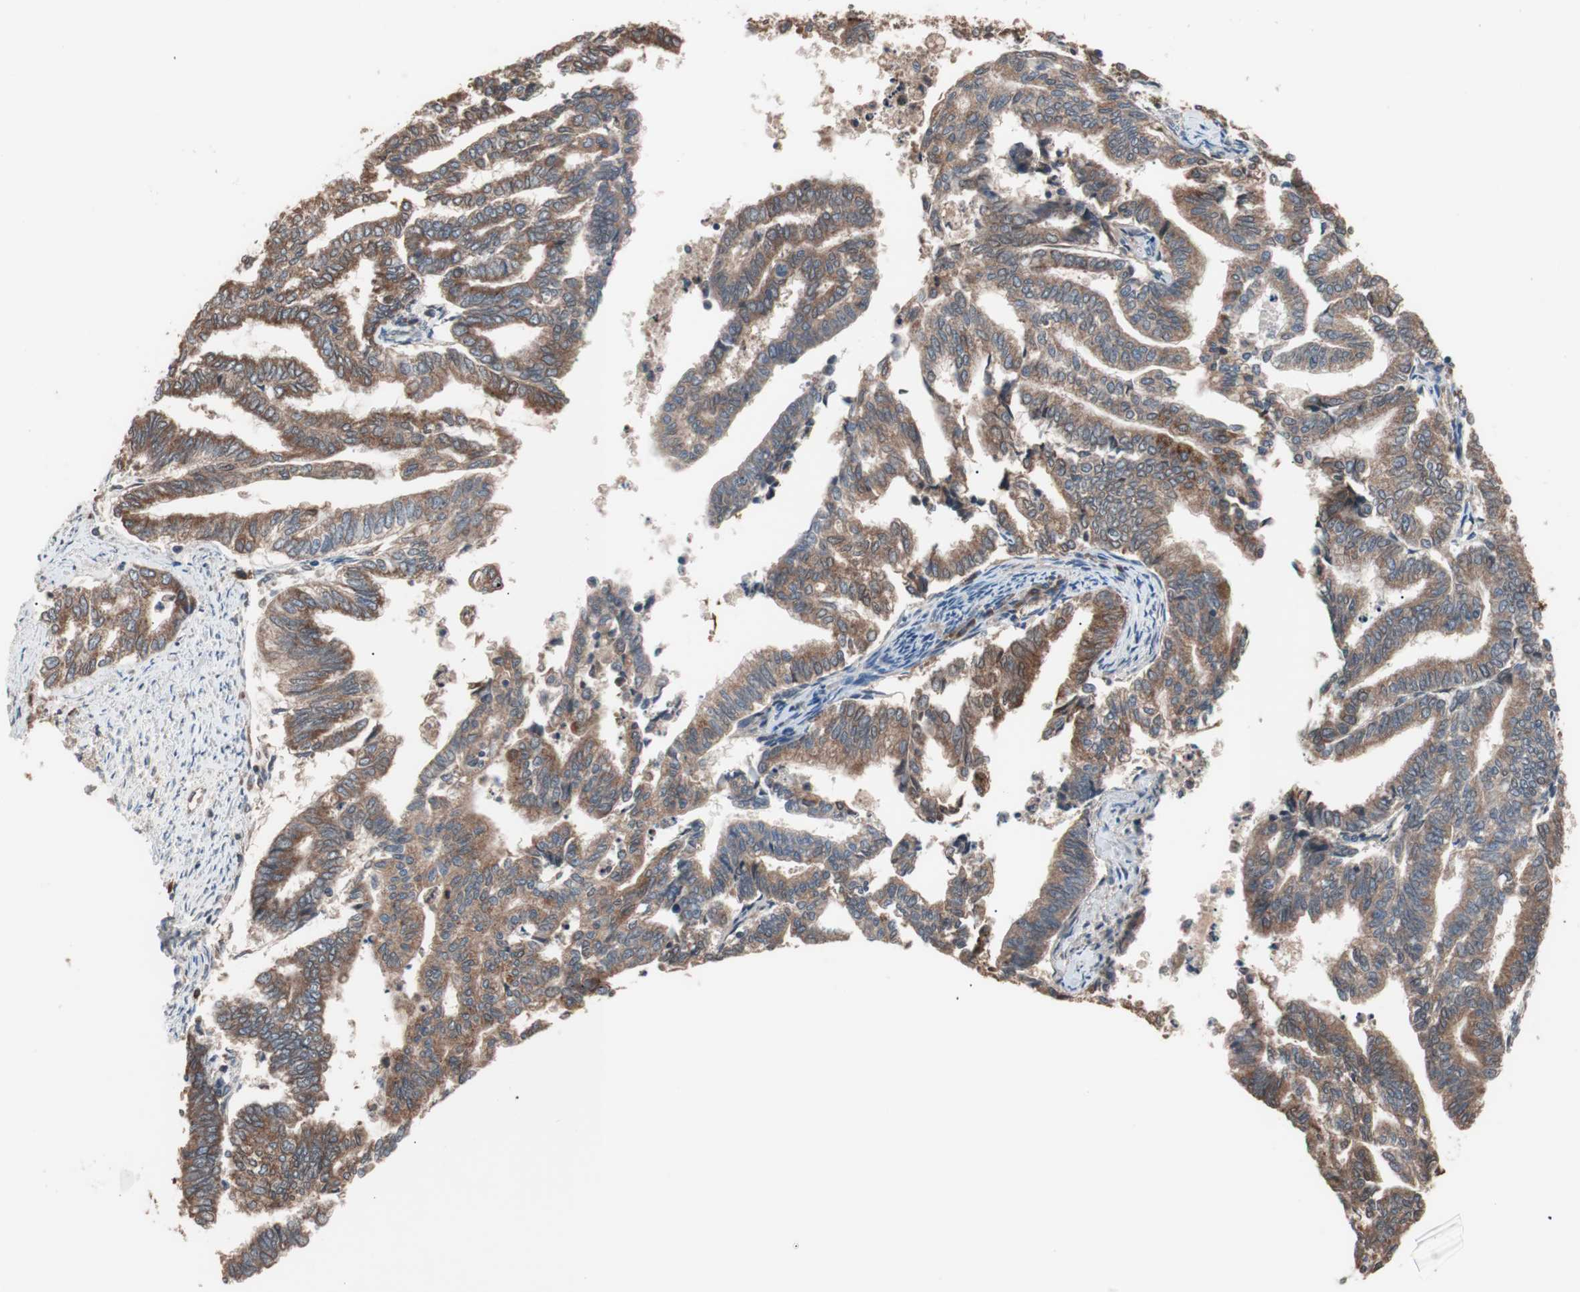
{"staining": {"intensity": "strong", "quantity": ">75%", "location": "cytoplasmic/membranous"}, "tissue": "endometrial cancer", "cell_type": "Tumor cells", "image_type": "cancer", "snomed": [{"axis": "morphology", "description": "Adenocarcinoma, NOS"}, {"axis": "topography", "description": "Endometrium"}], "caption": "IHC of endometrial cancer demonstrates high levels of strong cytoplasmic/membranous expression in approximately >75% of tumor cells. (DAB IHC with brightfield microscopy, high magnification).", "gene": "GLYCTK", "patient": {"sex": "female", "age": 79}}